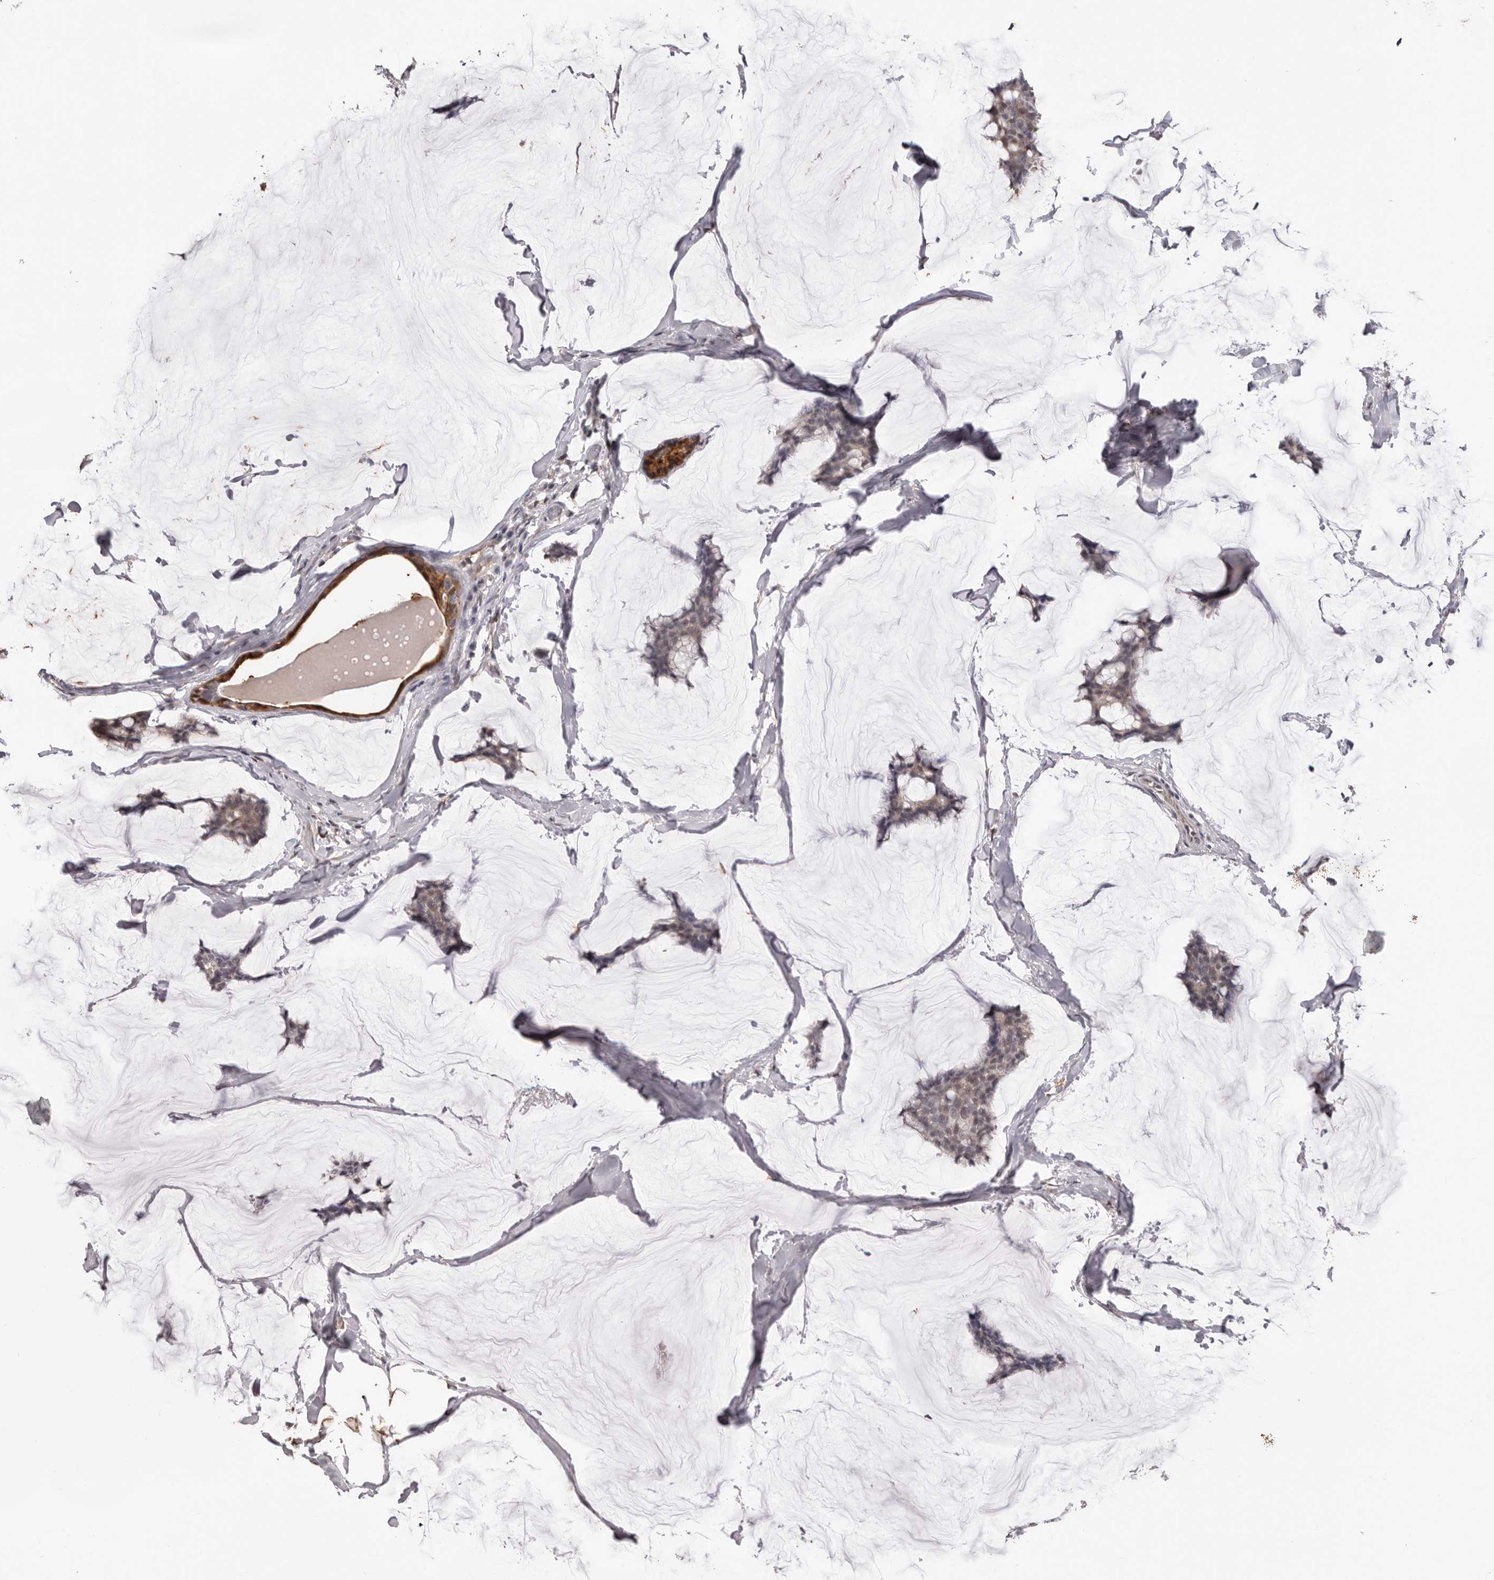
{"staining": {"intensity": "negative", "quantity": "none", "location": "none"}, "tissue": "breast cancer", "cell_type": "Tumor cells", "image_type": "cancer", "snomed": [{"axis": "morphology", "description": "Duct carcinoma"}, {"axis": "topography", "description": "Breast"}], "caption": "IHC photomicrograph of neoplastic tissue: breast cancer stained with DAB demonstrates no significant protein expression in tumor cells.", "gene": "PRR12", "patient": {"sex": "female", "age": 93}}